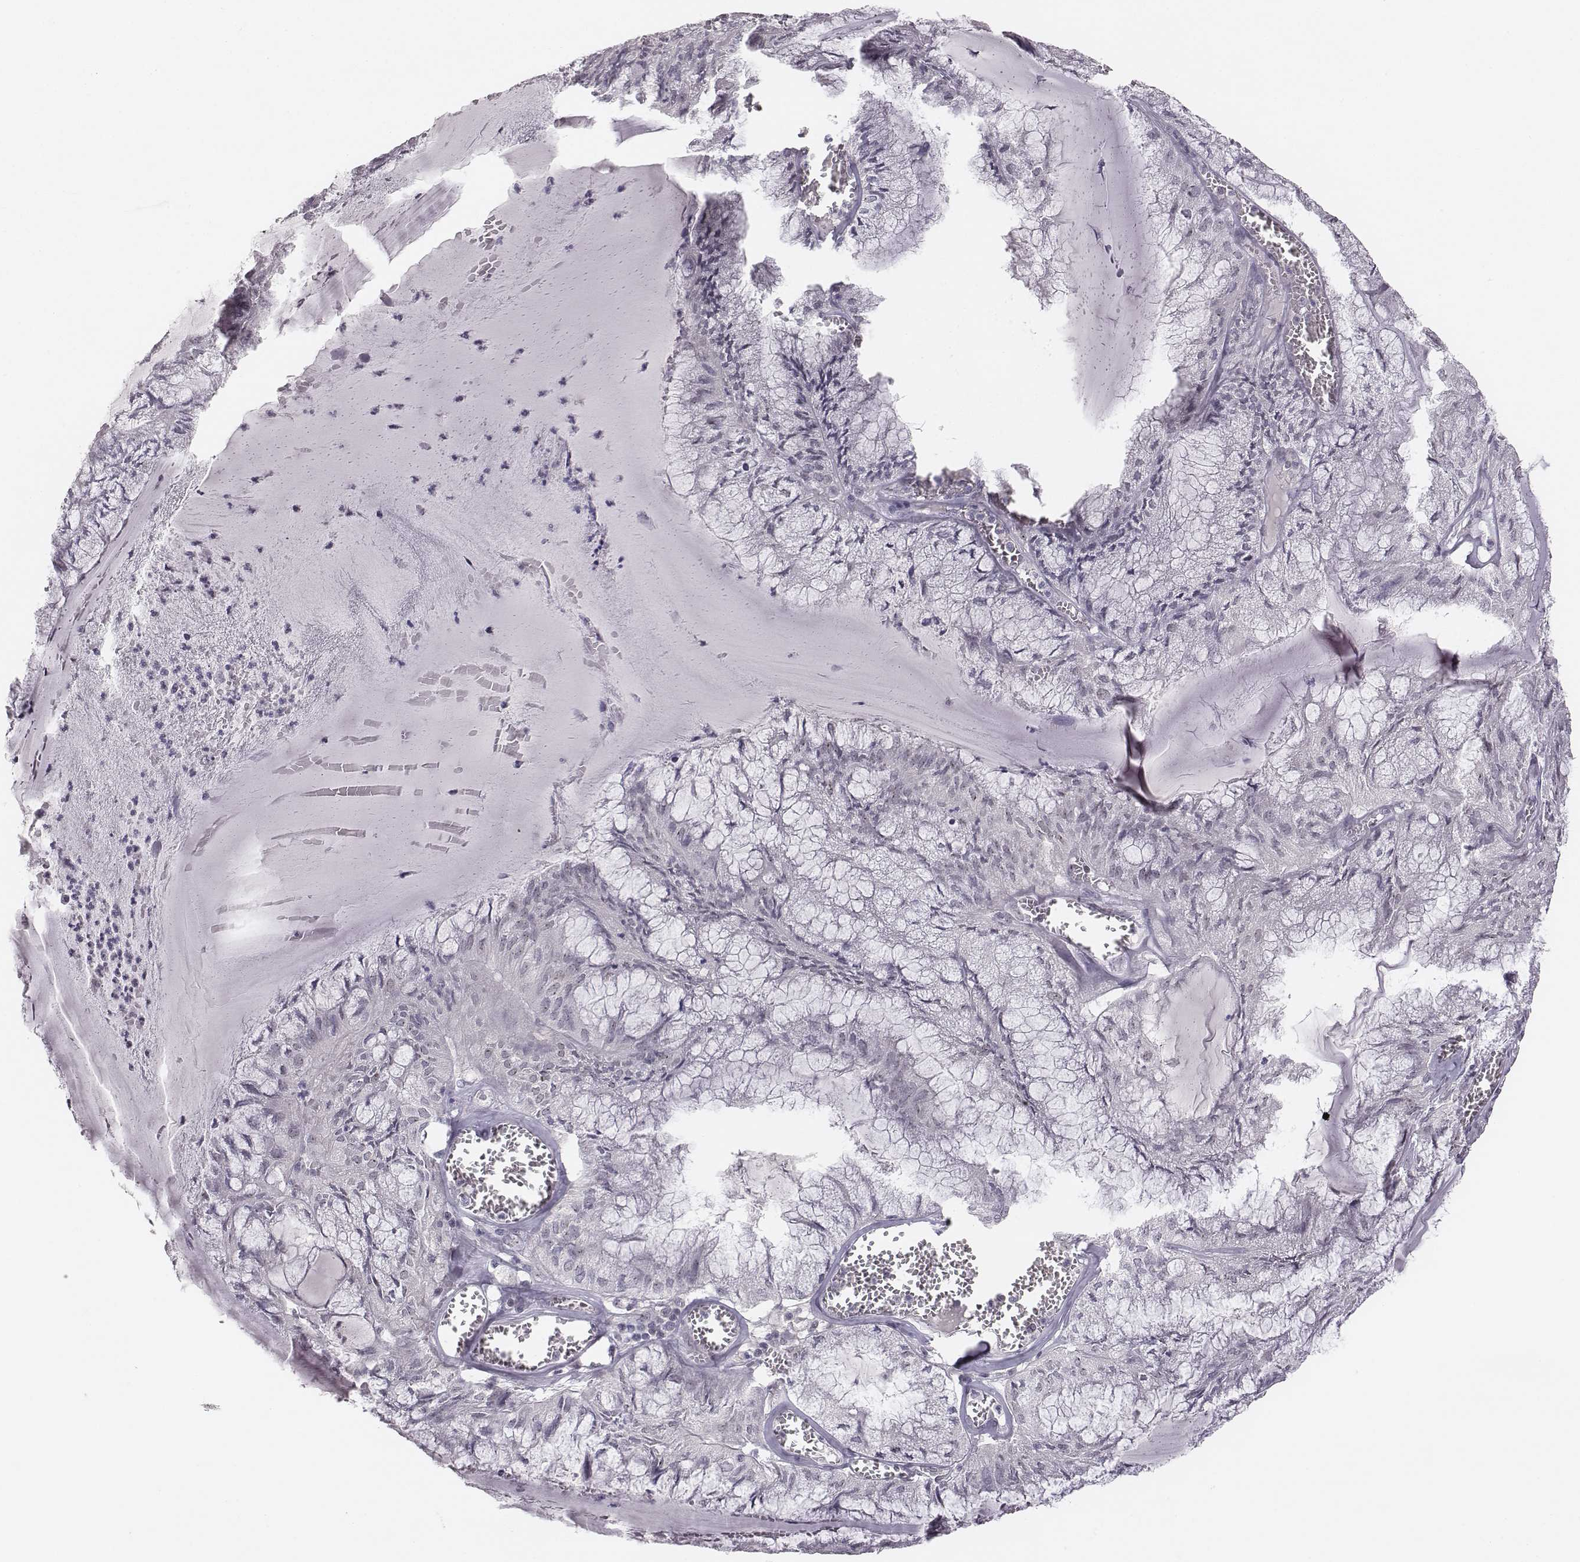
{"staining": {"intensity": "negative", "quantity": "none", "location": "none"}, "tissue": "endometrial cancer", "cell_type": "Tumor cells", "image_type": "cancer", "snomed": [{"axis": "morphology", "description": "Carcinoma, NOS"}, {"axis": "topography", "description": "Endometrium"}], "caption": "High power microscopy image of an immunohistochemistry photomicrograph of carcinoma (endometrial), revealing no significant staining in tumor cells.", "gene": "NIFK", "patient": {"sex": "female", "age": 62}}